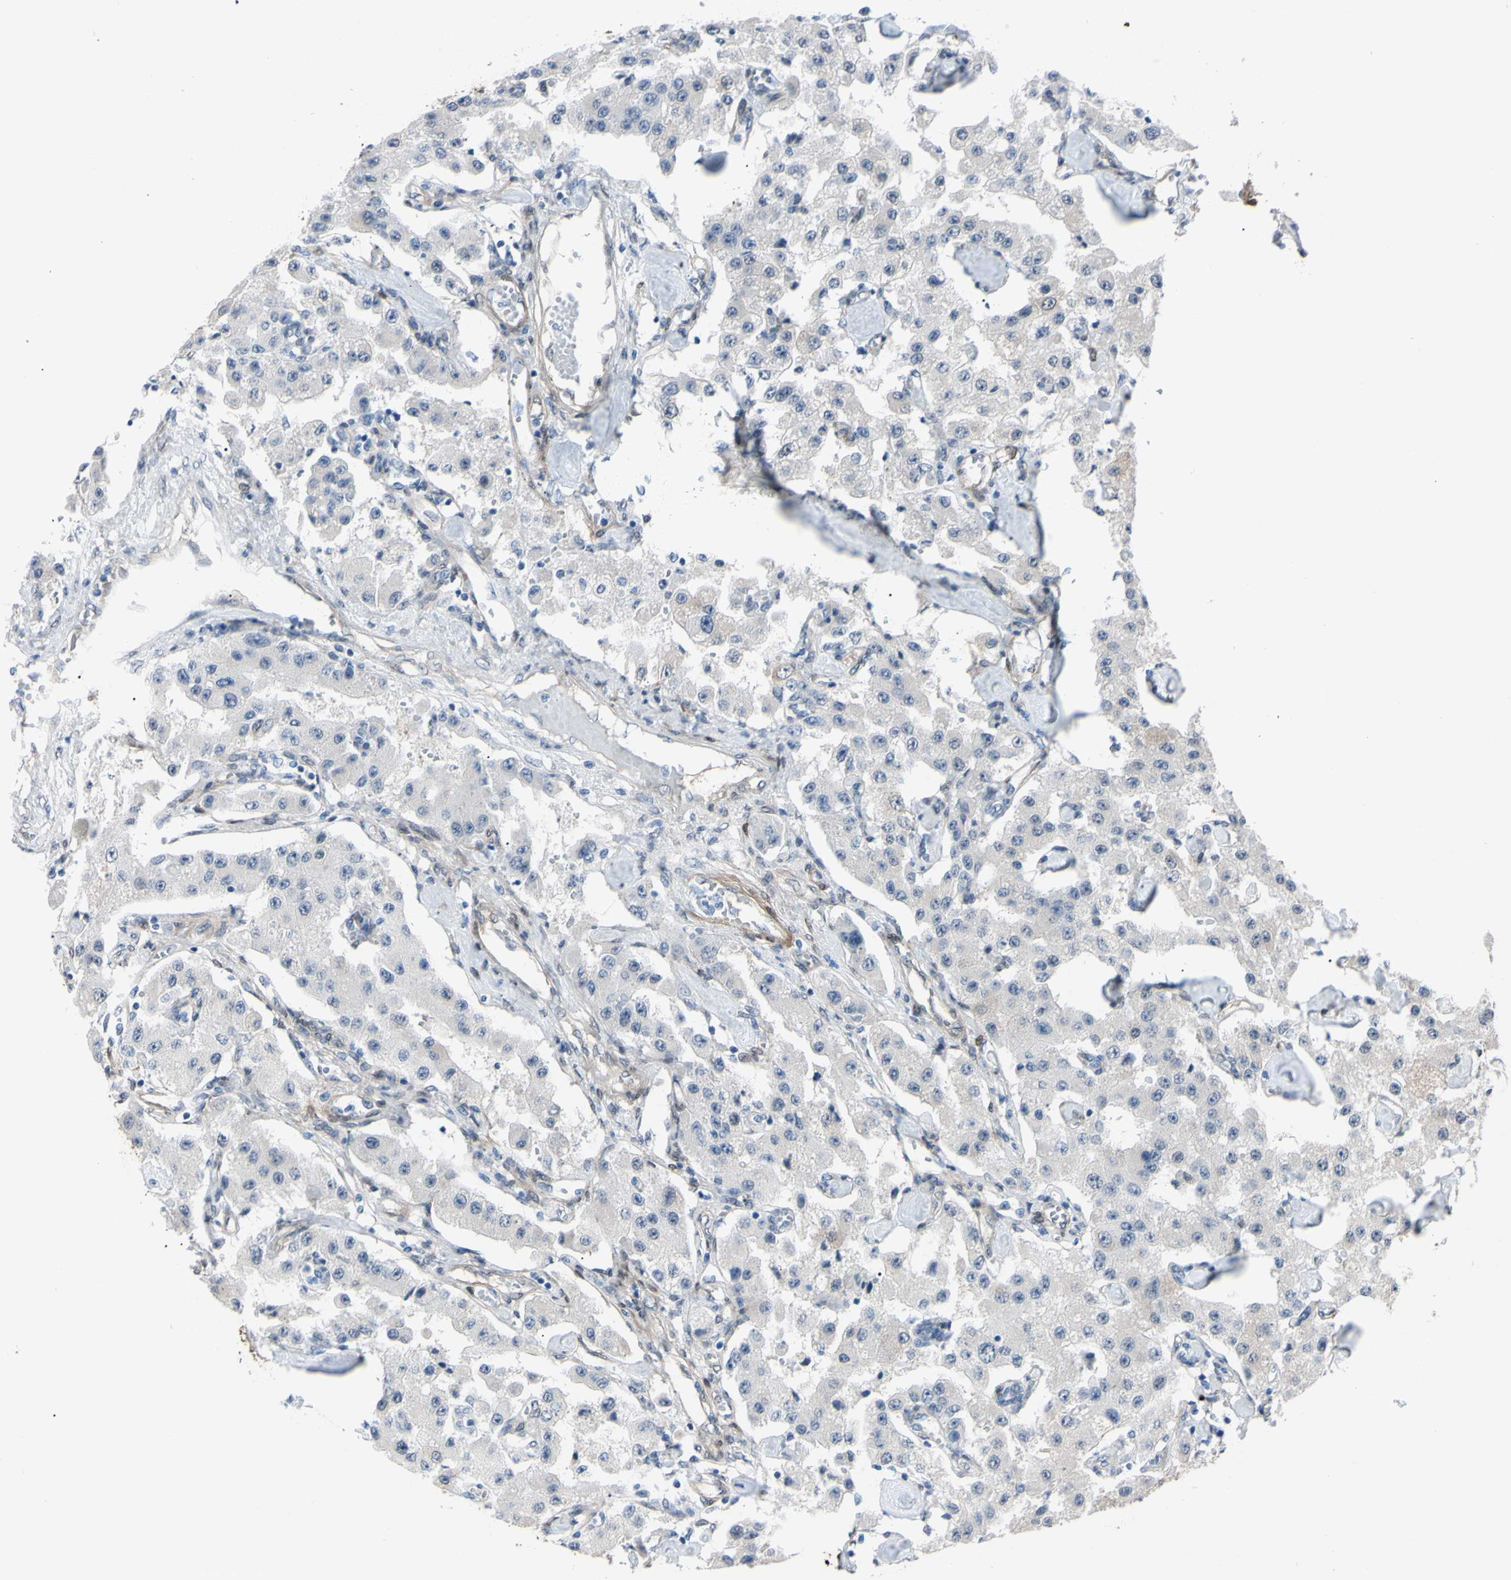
{"staining": {"intensity": "negative", "quantity": "none", "location": "none"}, "tissue": "carcinoid", "cell_type": "Tumor cells", "image_type": "cancer", "snomed": [{"axis": "morphology", "description": "Carcinoid, malignant, NOS"}, {"axis": "topography", "description": "Pancreas"}], "caption": "Carcinoid (malignant) was stained to show a protein in brown. There is no significant expression in tumor cells.", "gene": "NOL3", "patient": {"sex": "male", "age": 41}}